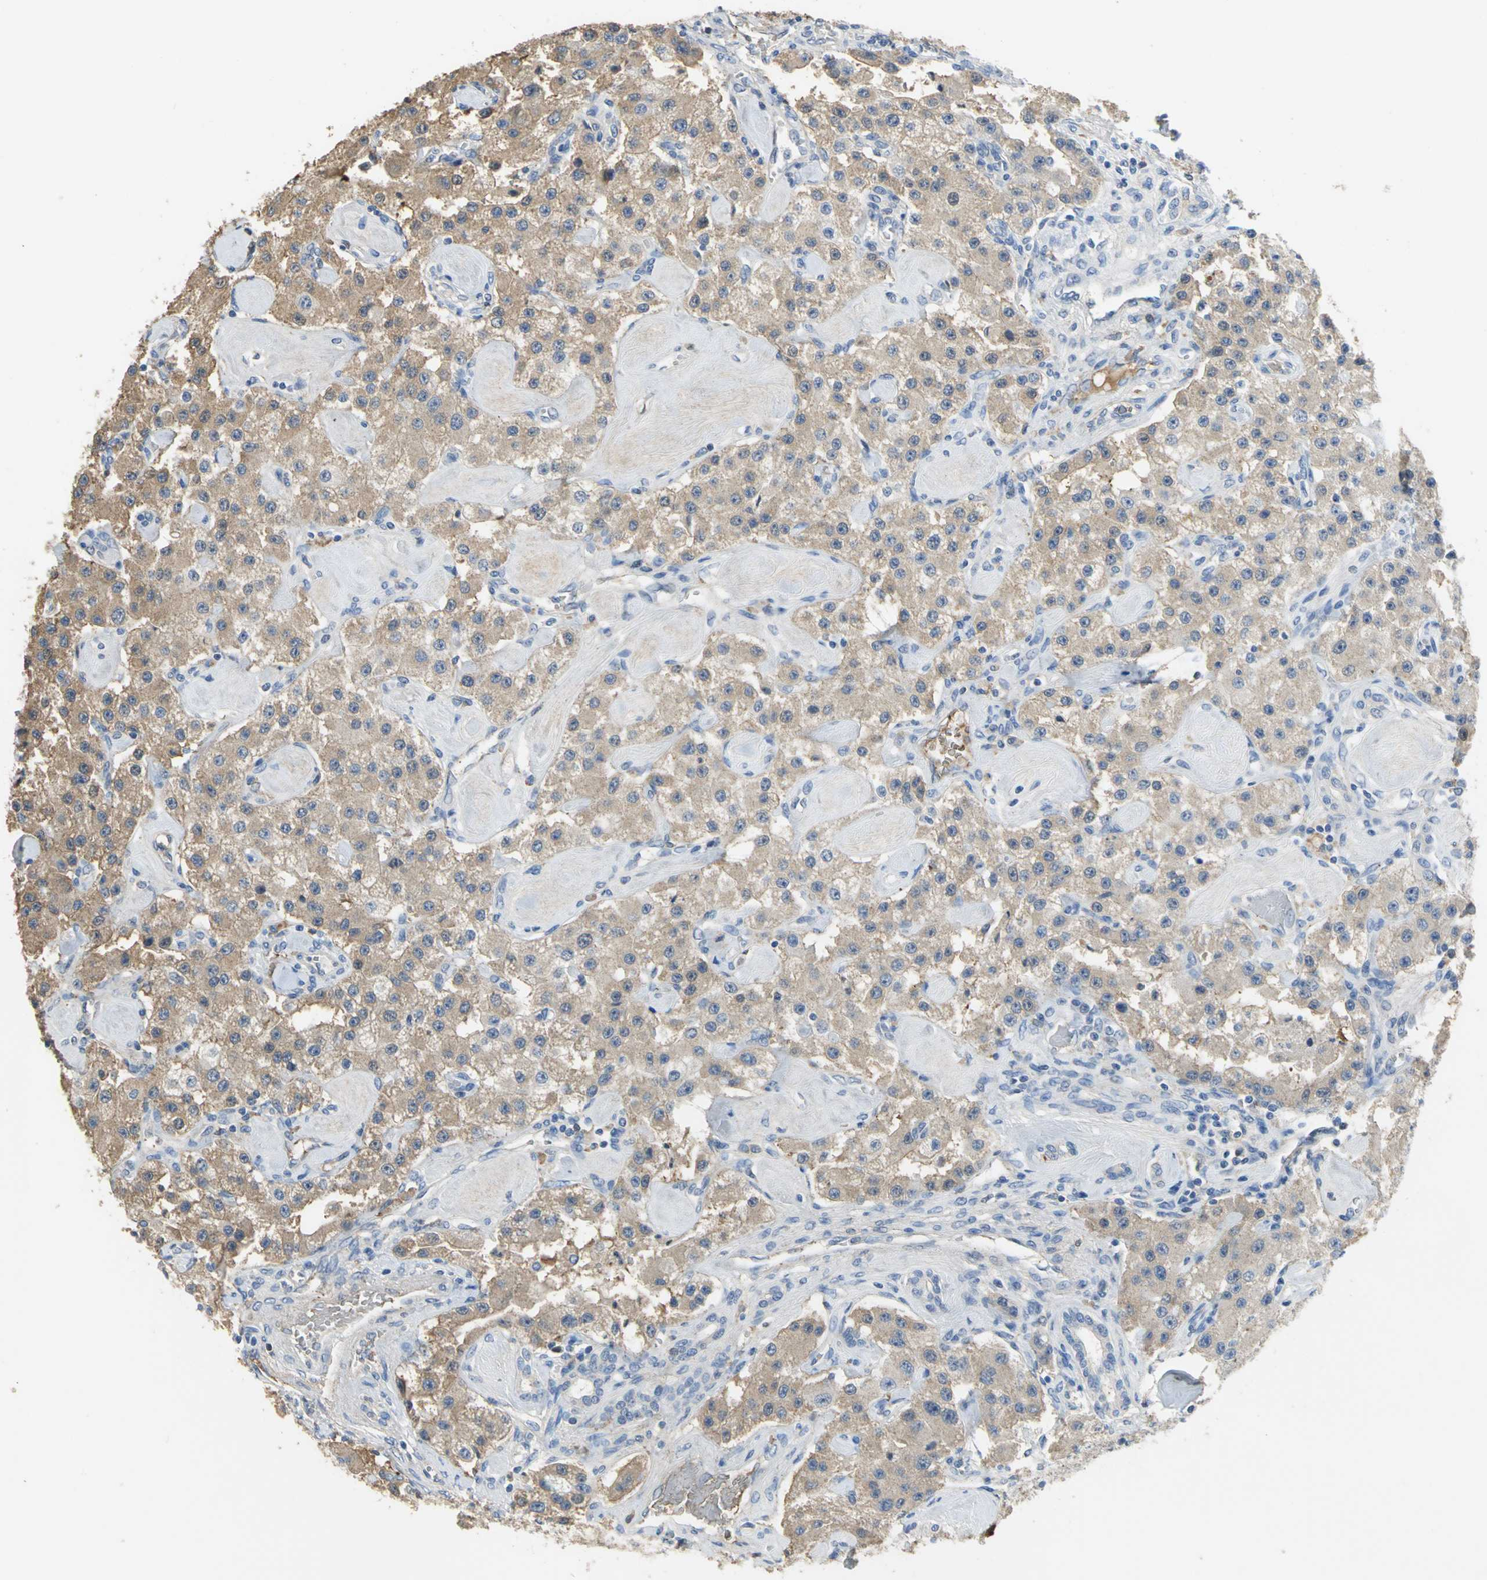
{"staining": {"intensity": "moderate", "quantity": ">75%", "location": "cytoplasmic/membranous"}, "tissue": "carcinoid", "cell_type": "Tumor cells", "image_type": "cancer", "snomed": [{"axis": "morphology", "description": "Carcinoid, malignant, NOS"}, {"axis": "topography", "description": "Pancreas"}], "caption": "Human carcinoid (malignant) stained for a protein (brown) reveals moderate cytoplasmic/membranous positive expression in approximately >75% of tumor cells.", "gene": "GYG2", "patient": {"sex": "male", "age": 41}}